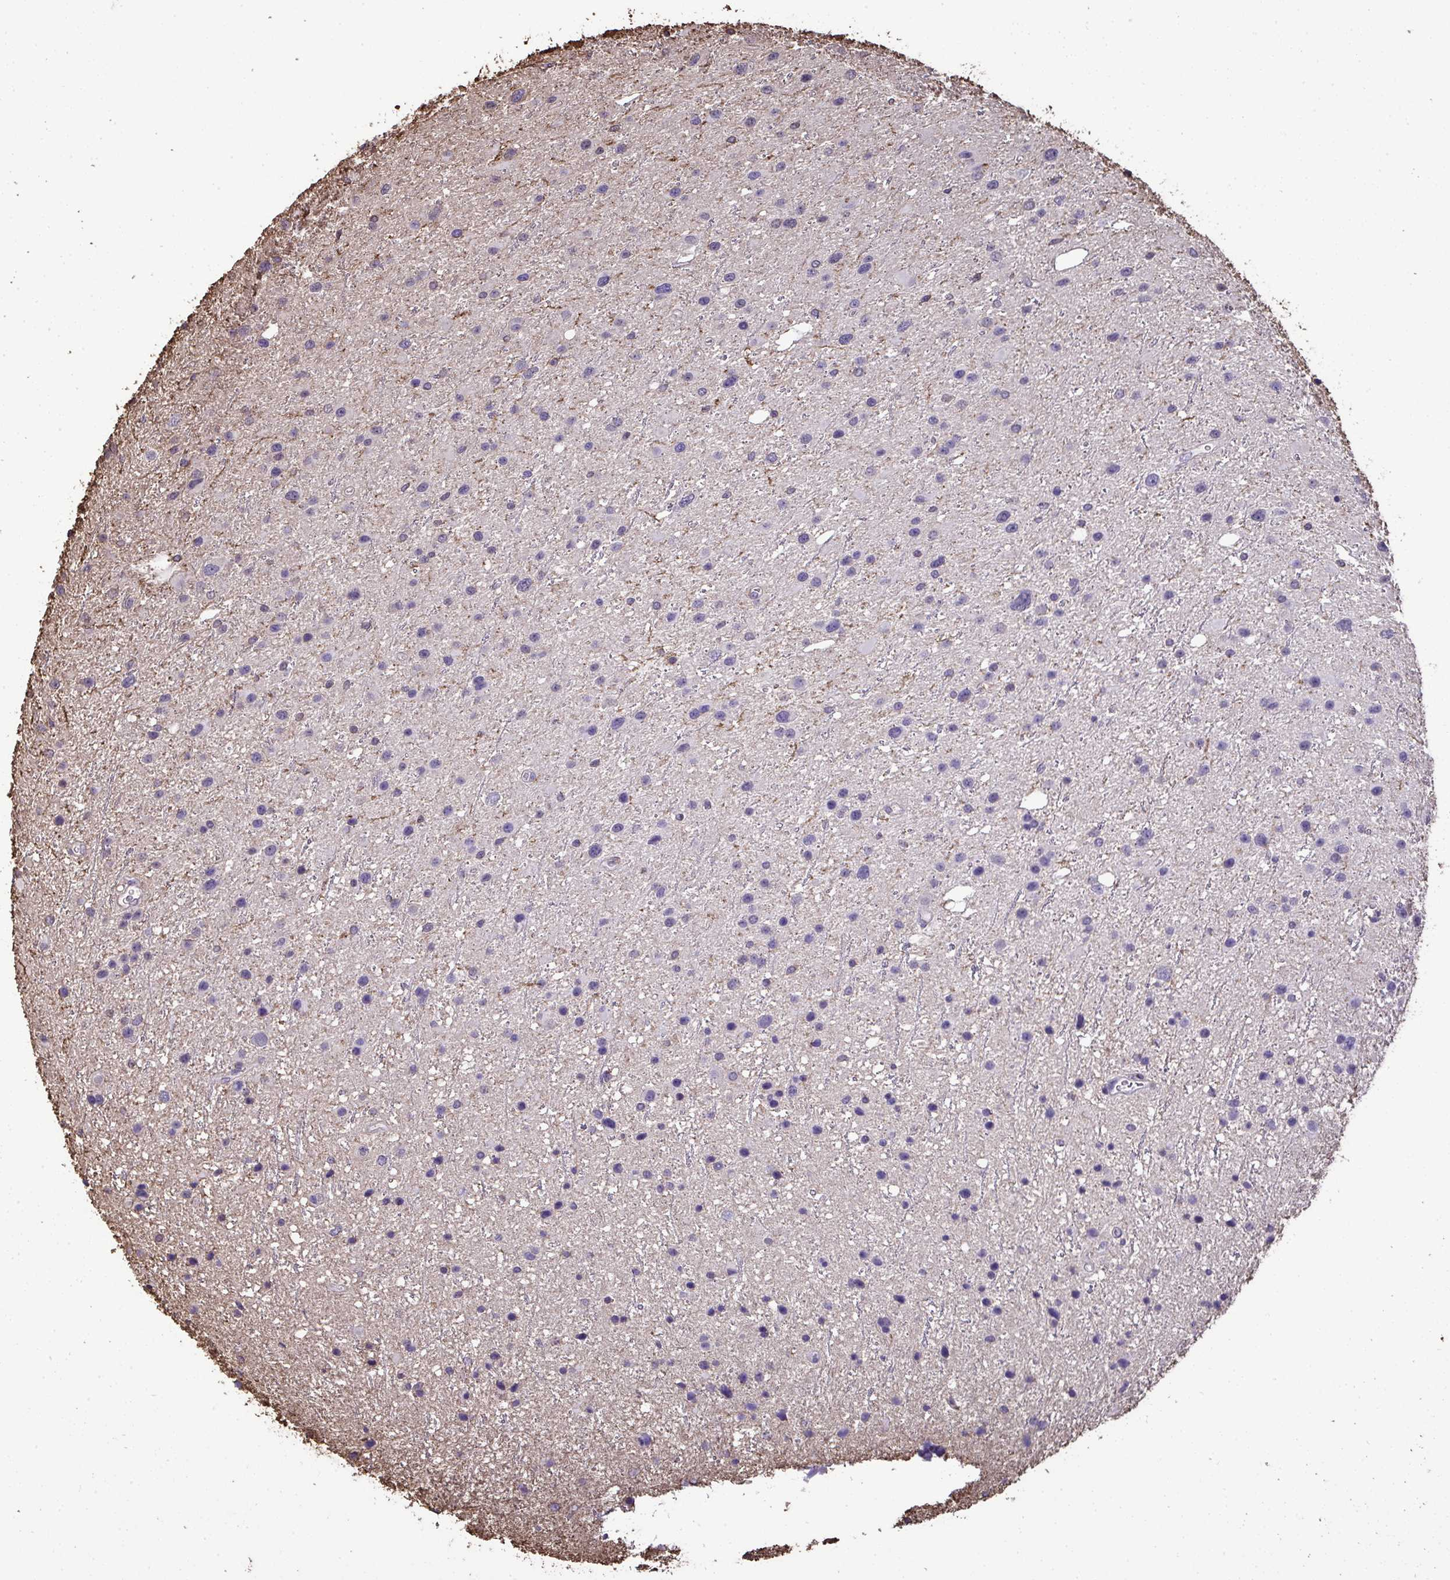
{"staining": {"intensity": "negative", "quantity": "none", "location": "none"}, "tissue": "glioma", "cell_type": "Tumor cells", "image_type": "cancer", "snomed": [{"axis": "morphology", "description": "Glioma, malignant, Low grade"}, {"axis": "topography", "description": "Brain"}], "caption": "Human glioma stained for a protein using immunohistochemistry (IHC) demonstrates no expression in tumor cells.", "gene": "ANXA5", "patient": {"sex": "female", "age": 32}}